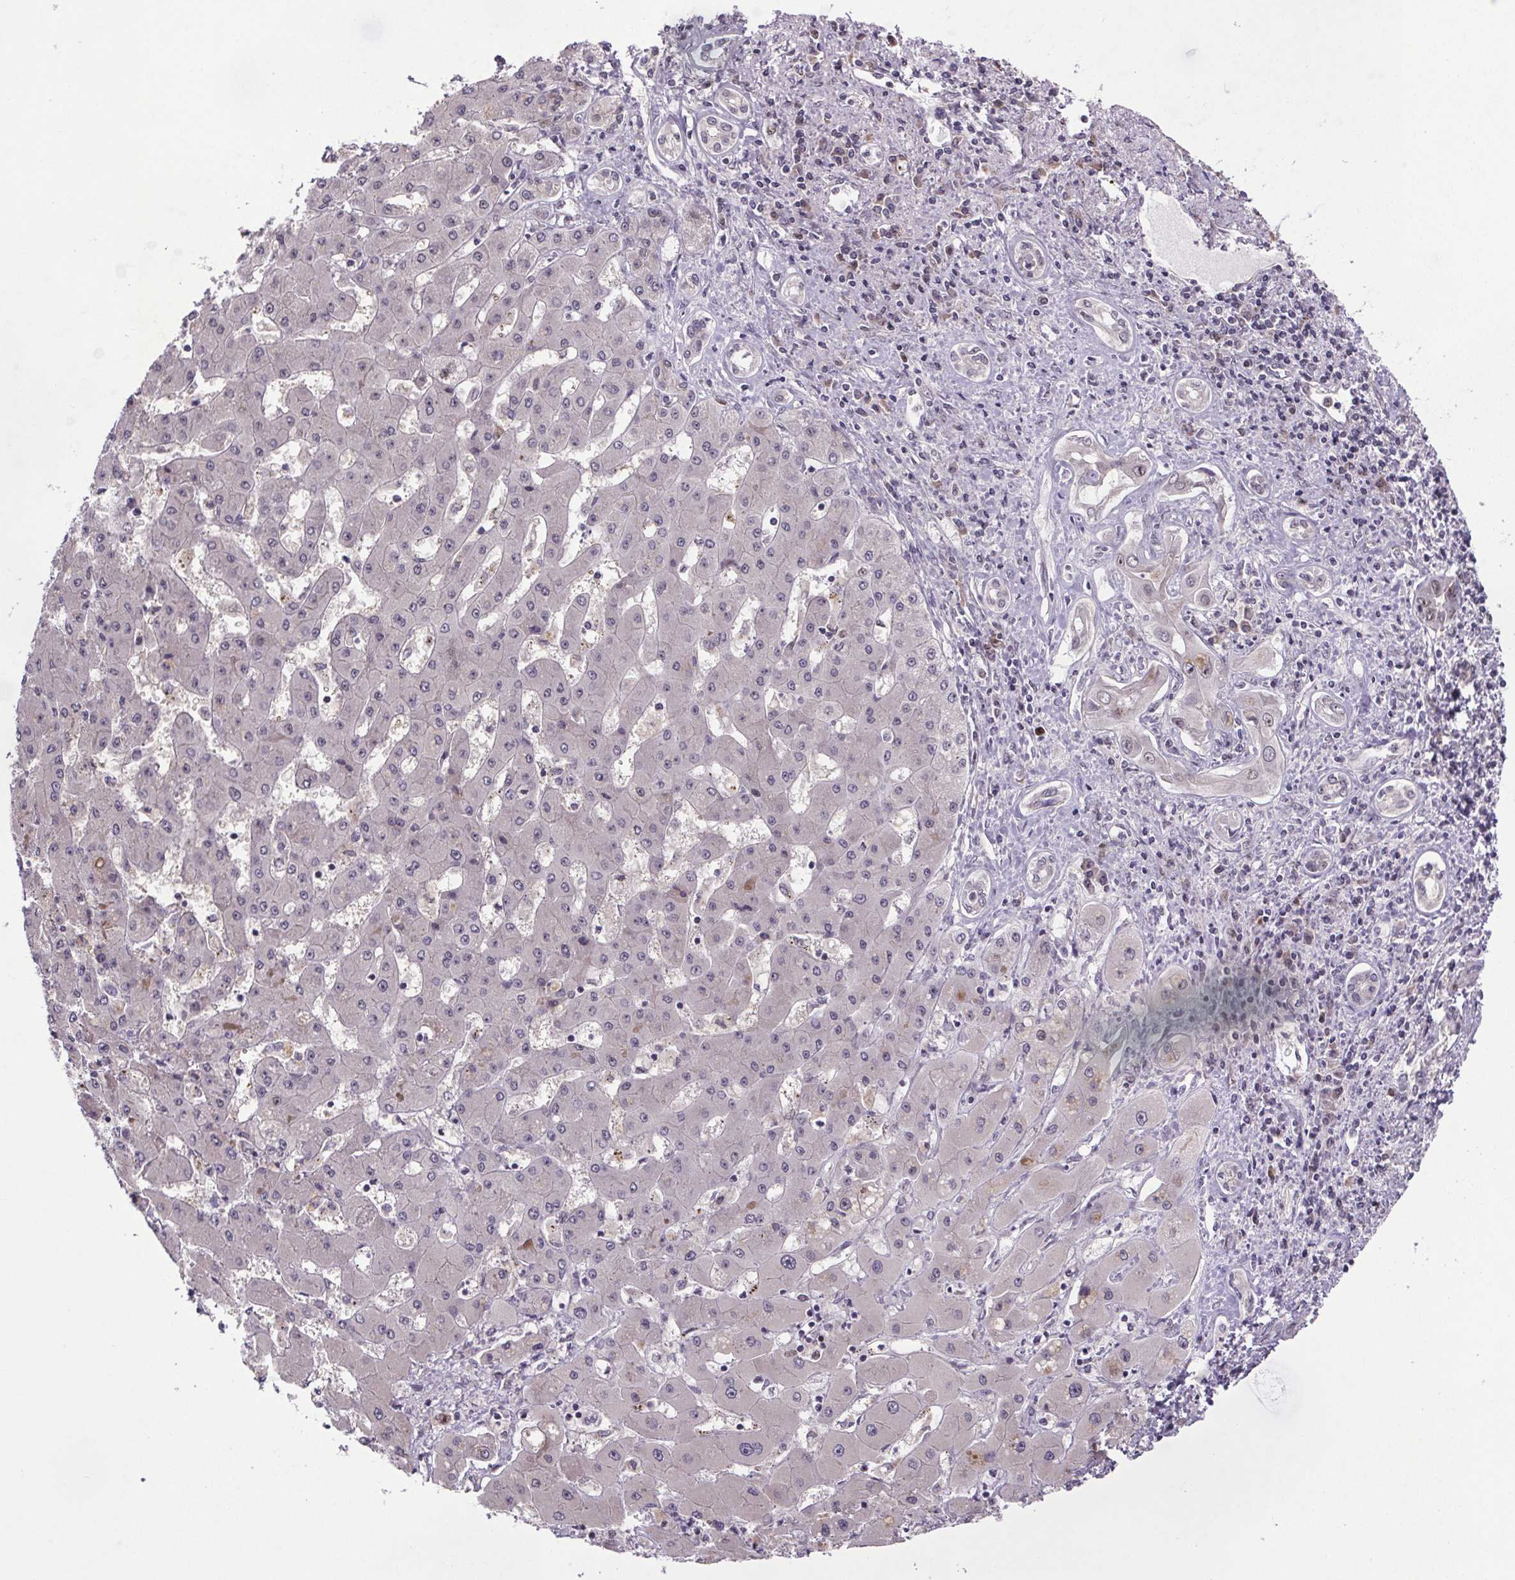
{"staining": {"intensity": "moderate", "quantity": "25%-75%", "location": "nuclear"}, "tissue": "liver cancer", "cell_type": "Tumor cells", "image_type": "cancer", "snomed": [{"axis": "morphology", "description": "Cholangiocarcinoma"}, {"axis": "topography", "description": "Liver"}], "caption": "A high-resolution photomicrograph shows IHC staining of liver cancer (cholangiocarcinoma), which demonstrates moderate nuclear staining in about 25%-75% of tumor cells. Nuclei are stained in blue.", "gene": "ATMIN", "patient": {"sex": "male", "age": 67}}